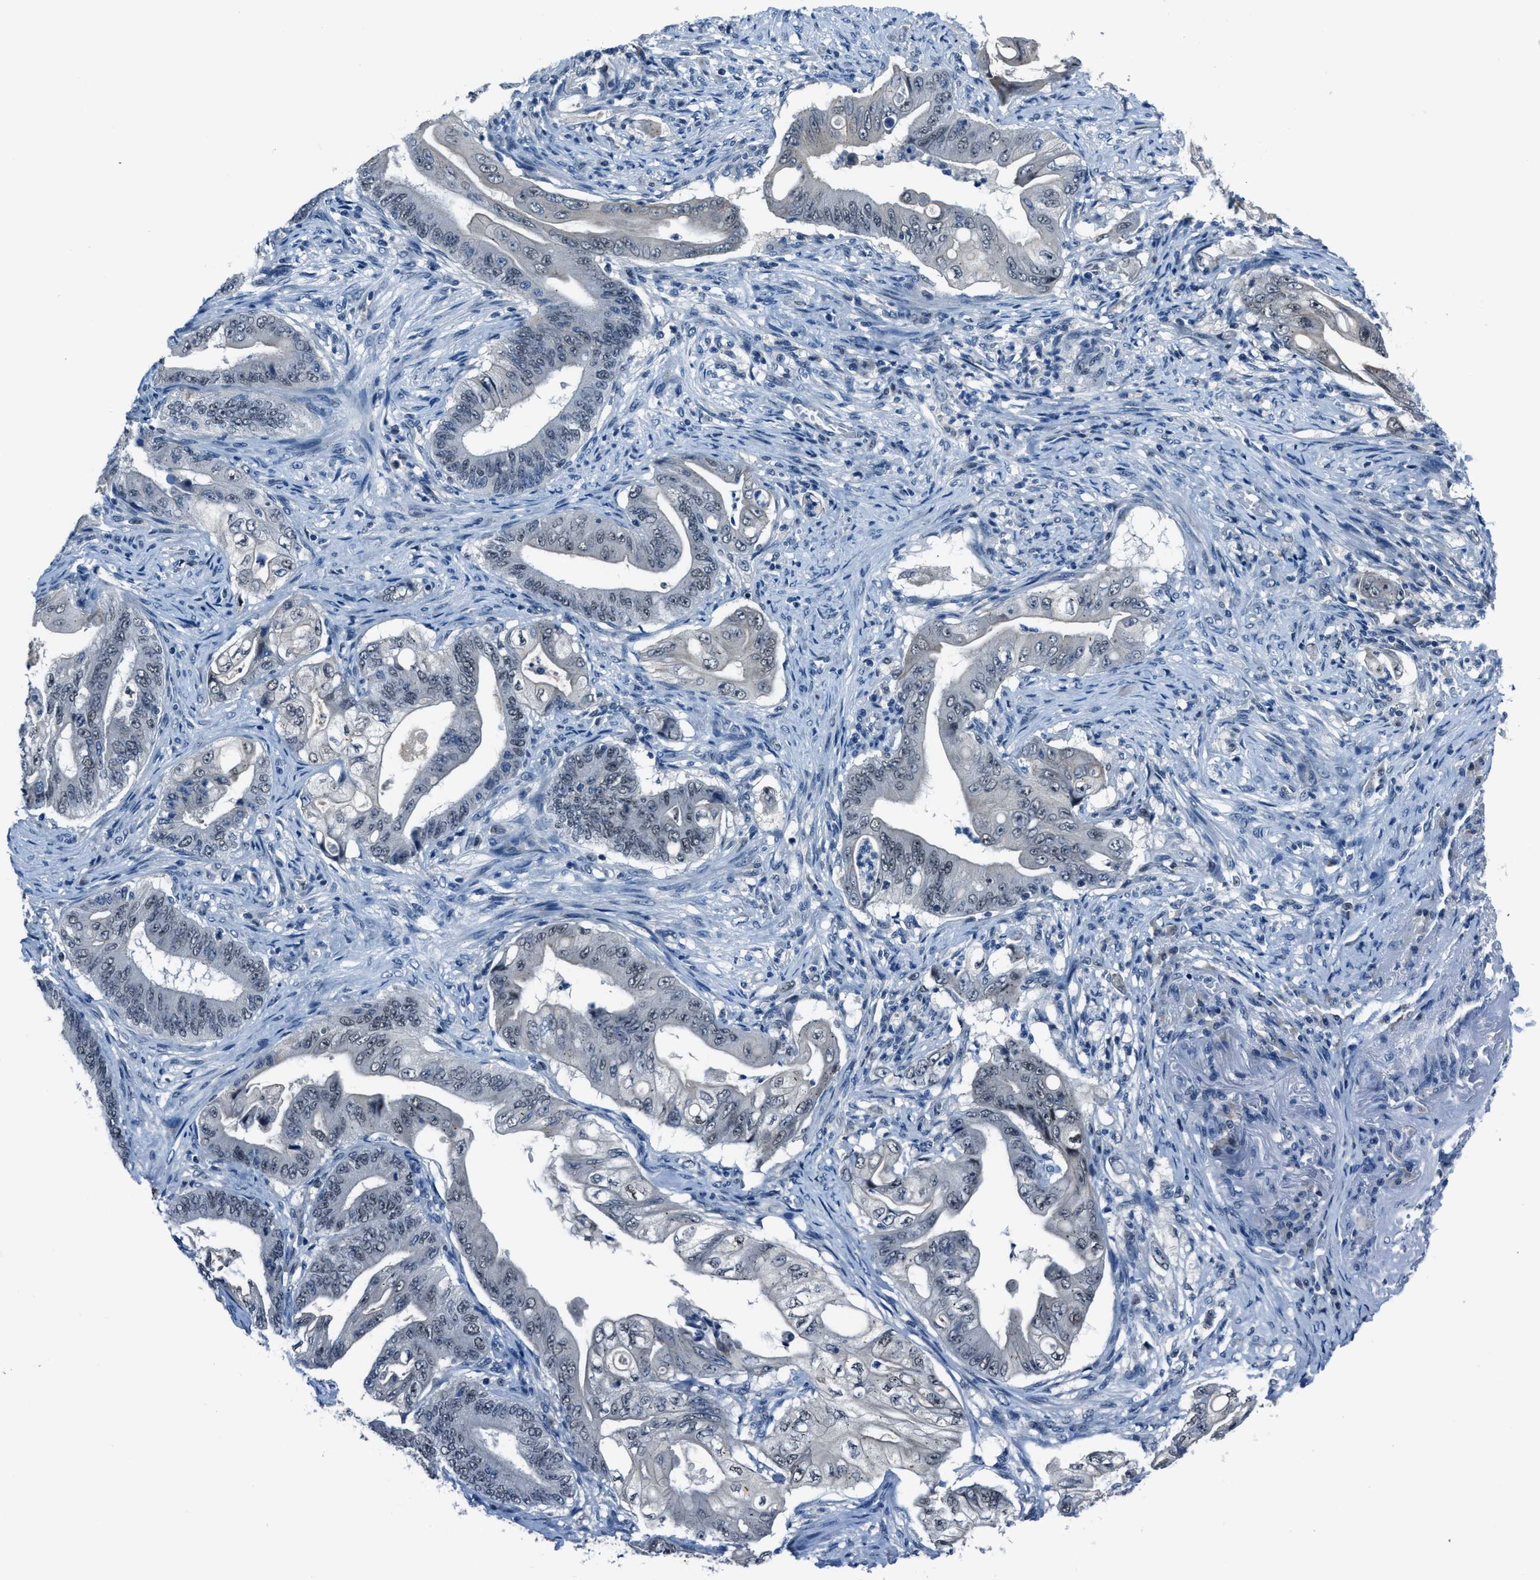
{"staining": {"intensity": "weak", "quantity": "25%-75%", "location": "nuclear"}, "tissue": "stomach cancer", "cell_type": "Tumor cells", "image_type": "cancer", "snomed": [{"axis": "morphology", "description": "Adenocarcinoma, NOS"}, {"axis": "topography", "description": "Stomach"}], "caption": "Stomach adenocarcinoma stained for a protein (brown) demonstrates weak nuclear positive staining in about 25%-75% of tumor cells.", "gene": "DUSP19", "patient": {"sex": "female", "age": 73}}